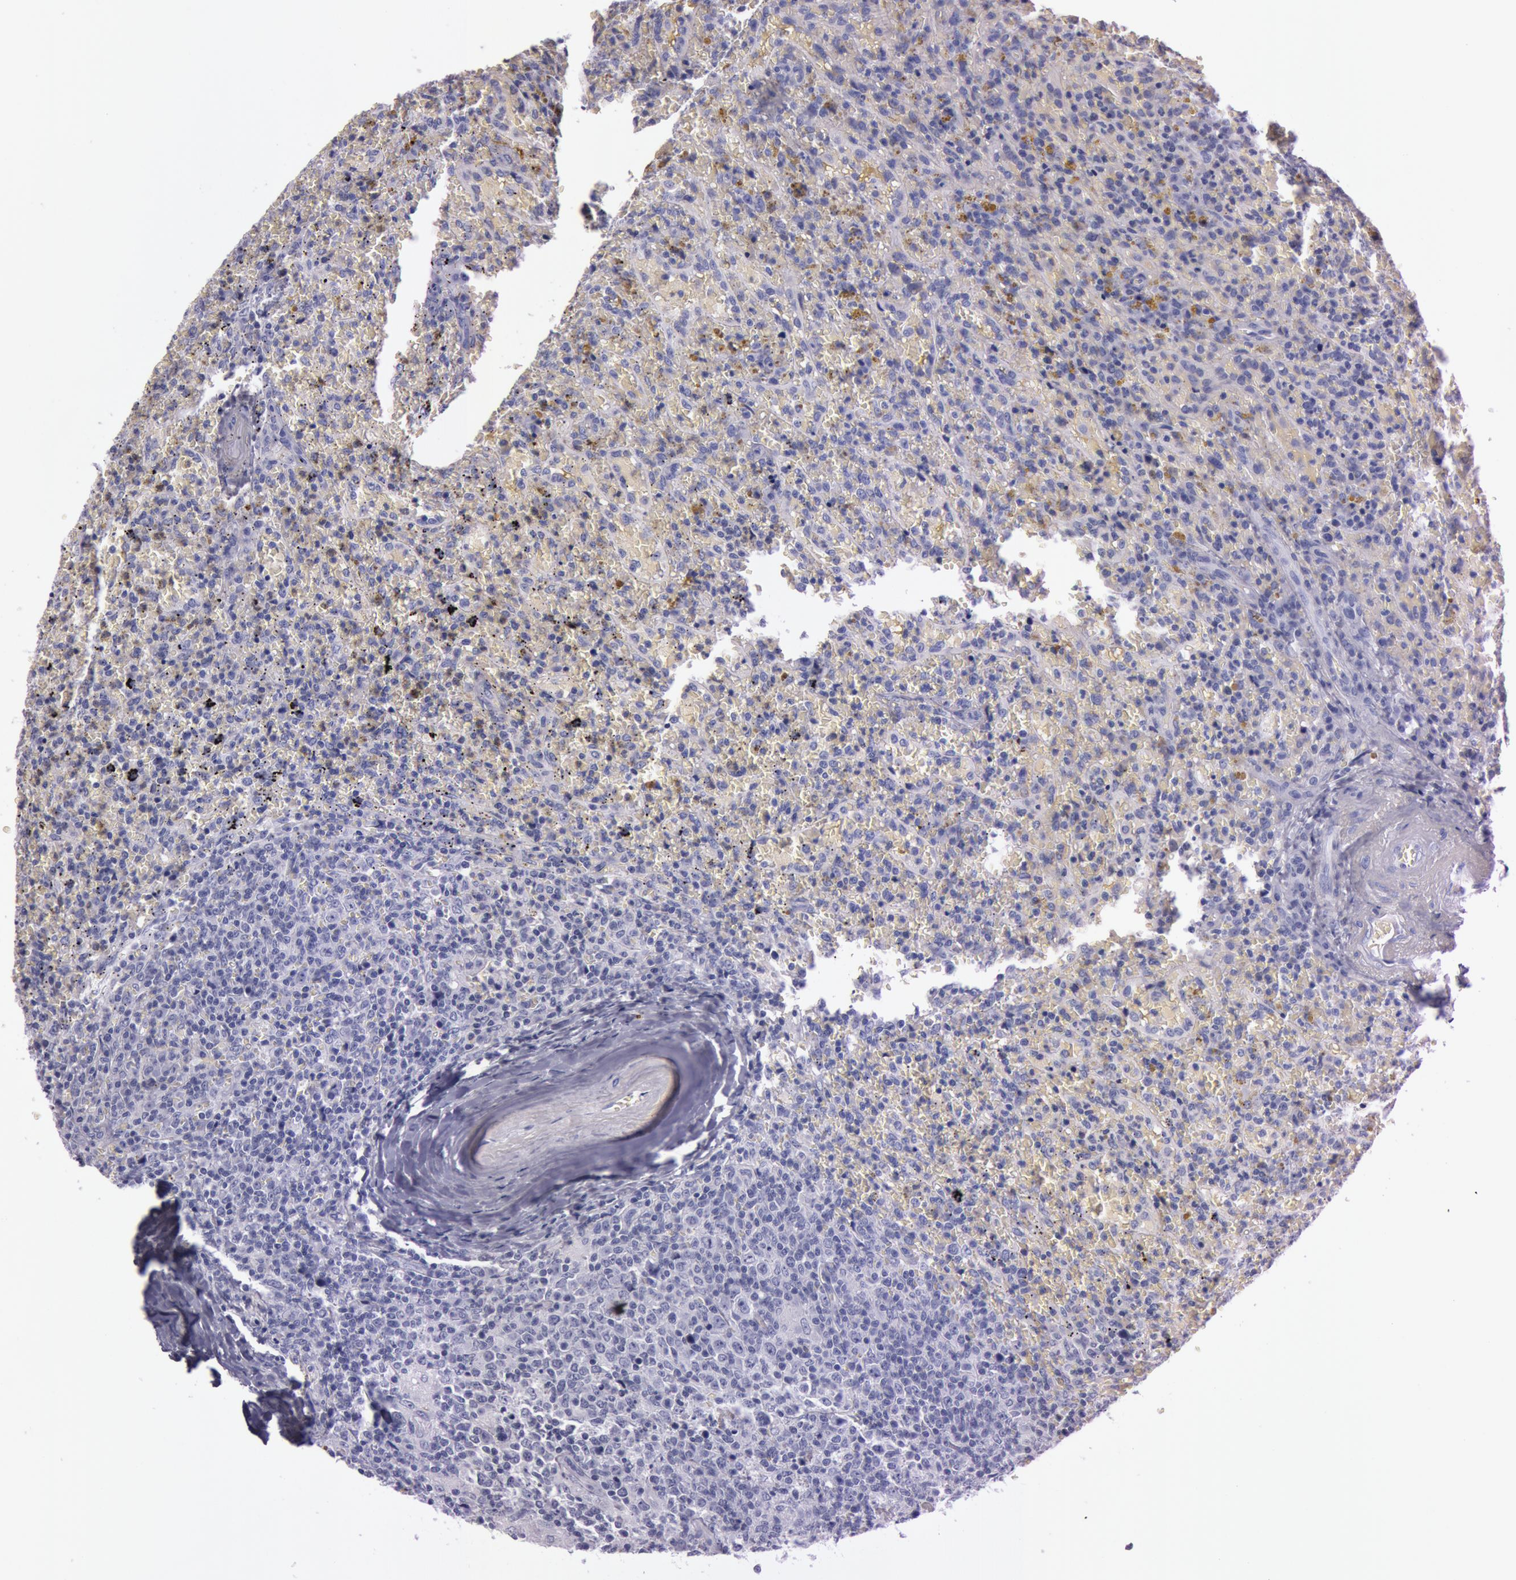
{"staining": {"intensity": "negative", "quantity": "none", "location": "none"}, "tissue": "lymphoma", "cell_type": "Tumor cells", "image_type": "cancer", "snomed": [{"axis": "morphology", "description": "Malignant lymphoma, non-Hodgkin's type, High grade"}, {"axis": "topography", "description": "Spleen"}, {"axis": "topography", "description": "Lymph node"}], "caption": "DAB (3,3'-diaminobenzidine) immunohistochemical staining of human lymphoma reveals no significant staining in tumor cells. (DAB (3,3'-diaminobenzidine) immunohistochemistry, high magnification).", "gene": "S100A7", "patient": {"sex": "female", "age": 70}}